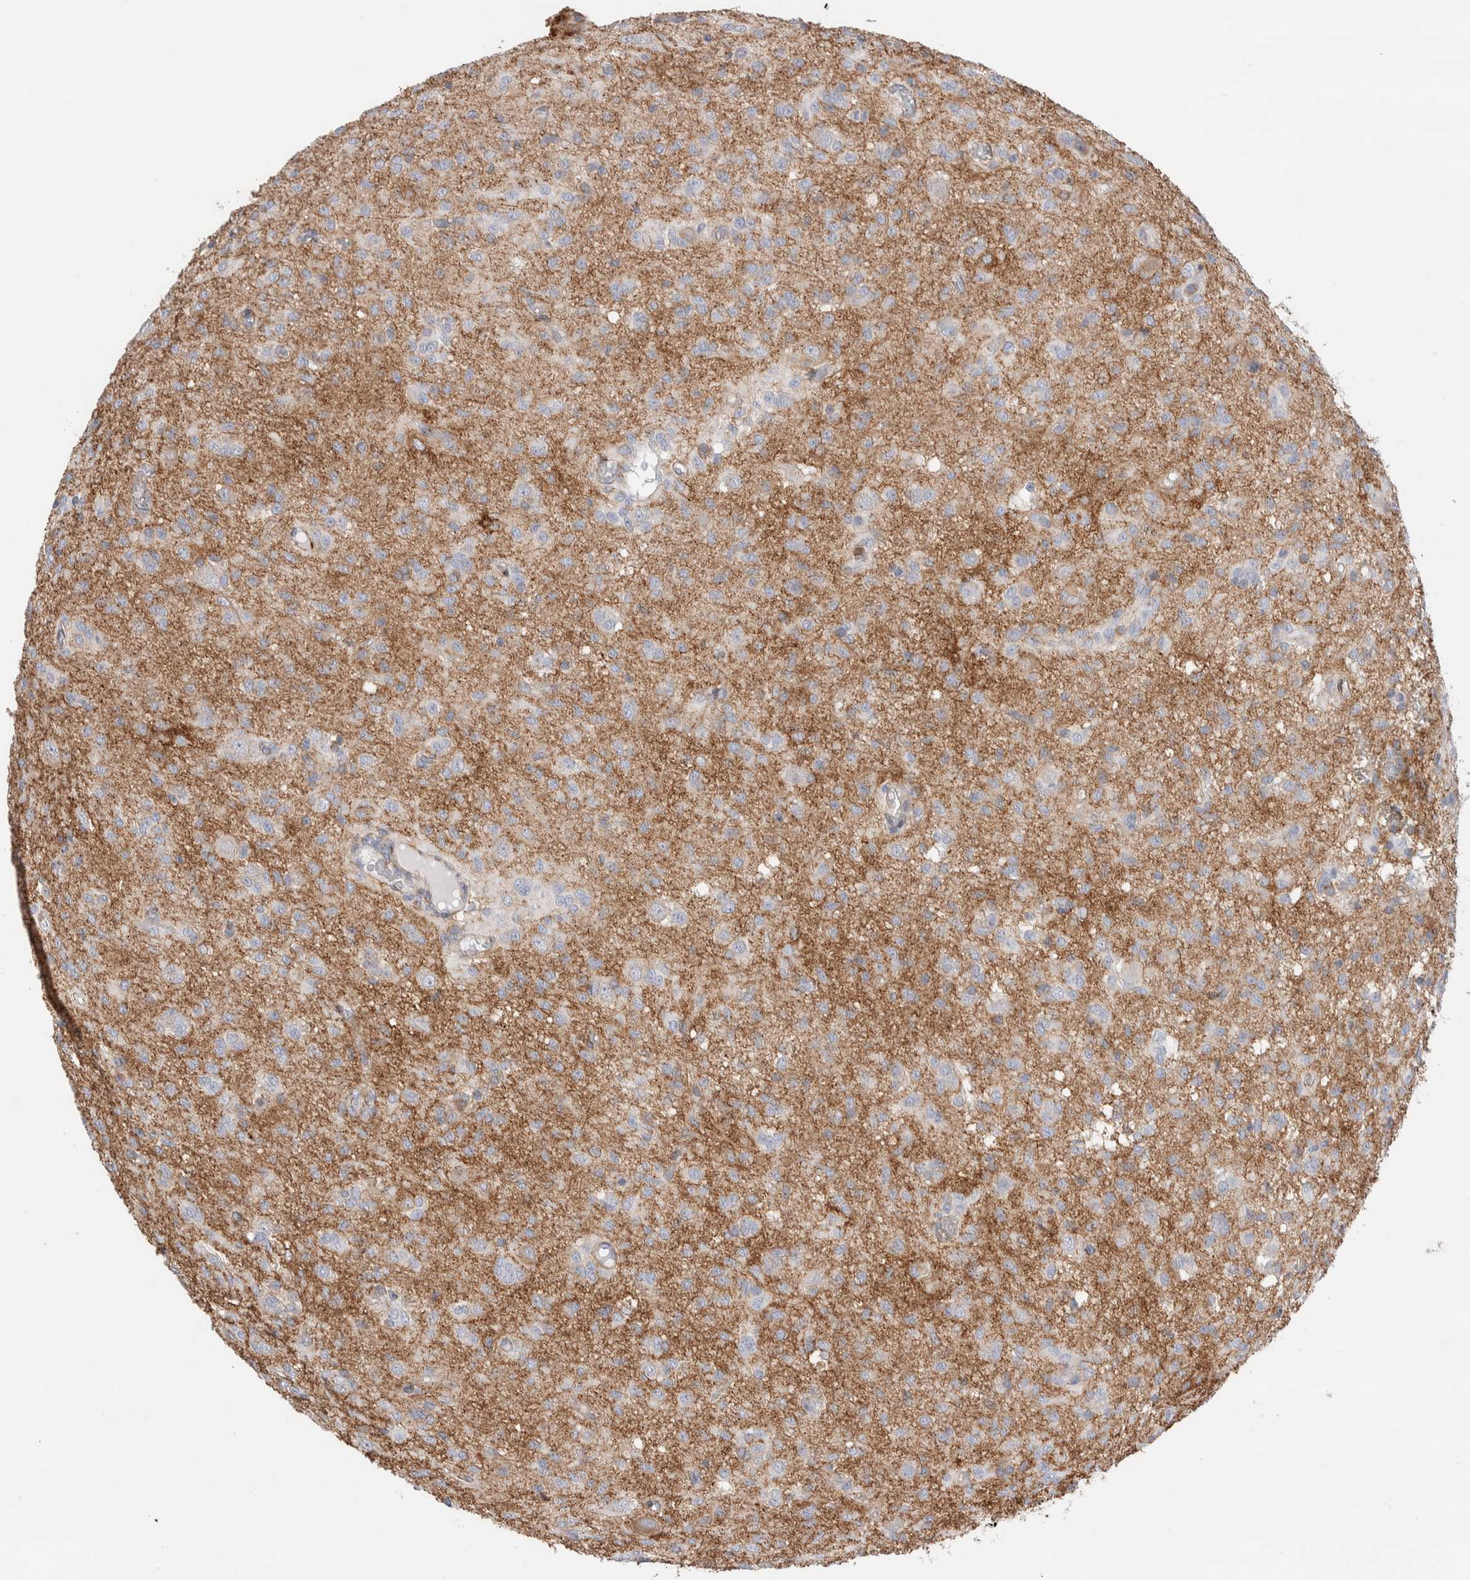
{"staining": {"intensity": "negative", "quantity": "none", "location": "none"}, "tissue": "glioma", "cell_type": "Tumor cells", "image_type": "cancer", "snomed": [{"axis": "morphology", "description": "Glioma, malignant, High grade"}, {"axis": "topography", "description": "Brain"}], "caption": "DAB (3,3'-diaminobenzidine) immunohistochemical staining of human glioma exhibits no significant positivity in tumor cells. (DAB (3,3'-diaminobenzidine) immunohistochemistry, high magnification).", "gene": "SEPTIN4", "patient": {"sex": "female", "age": 59}}